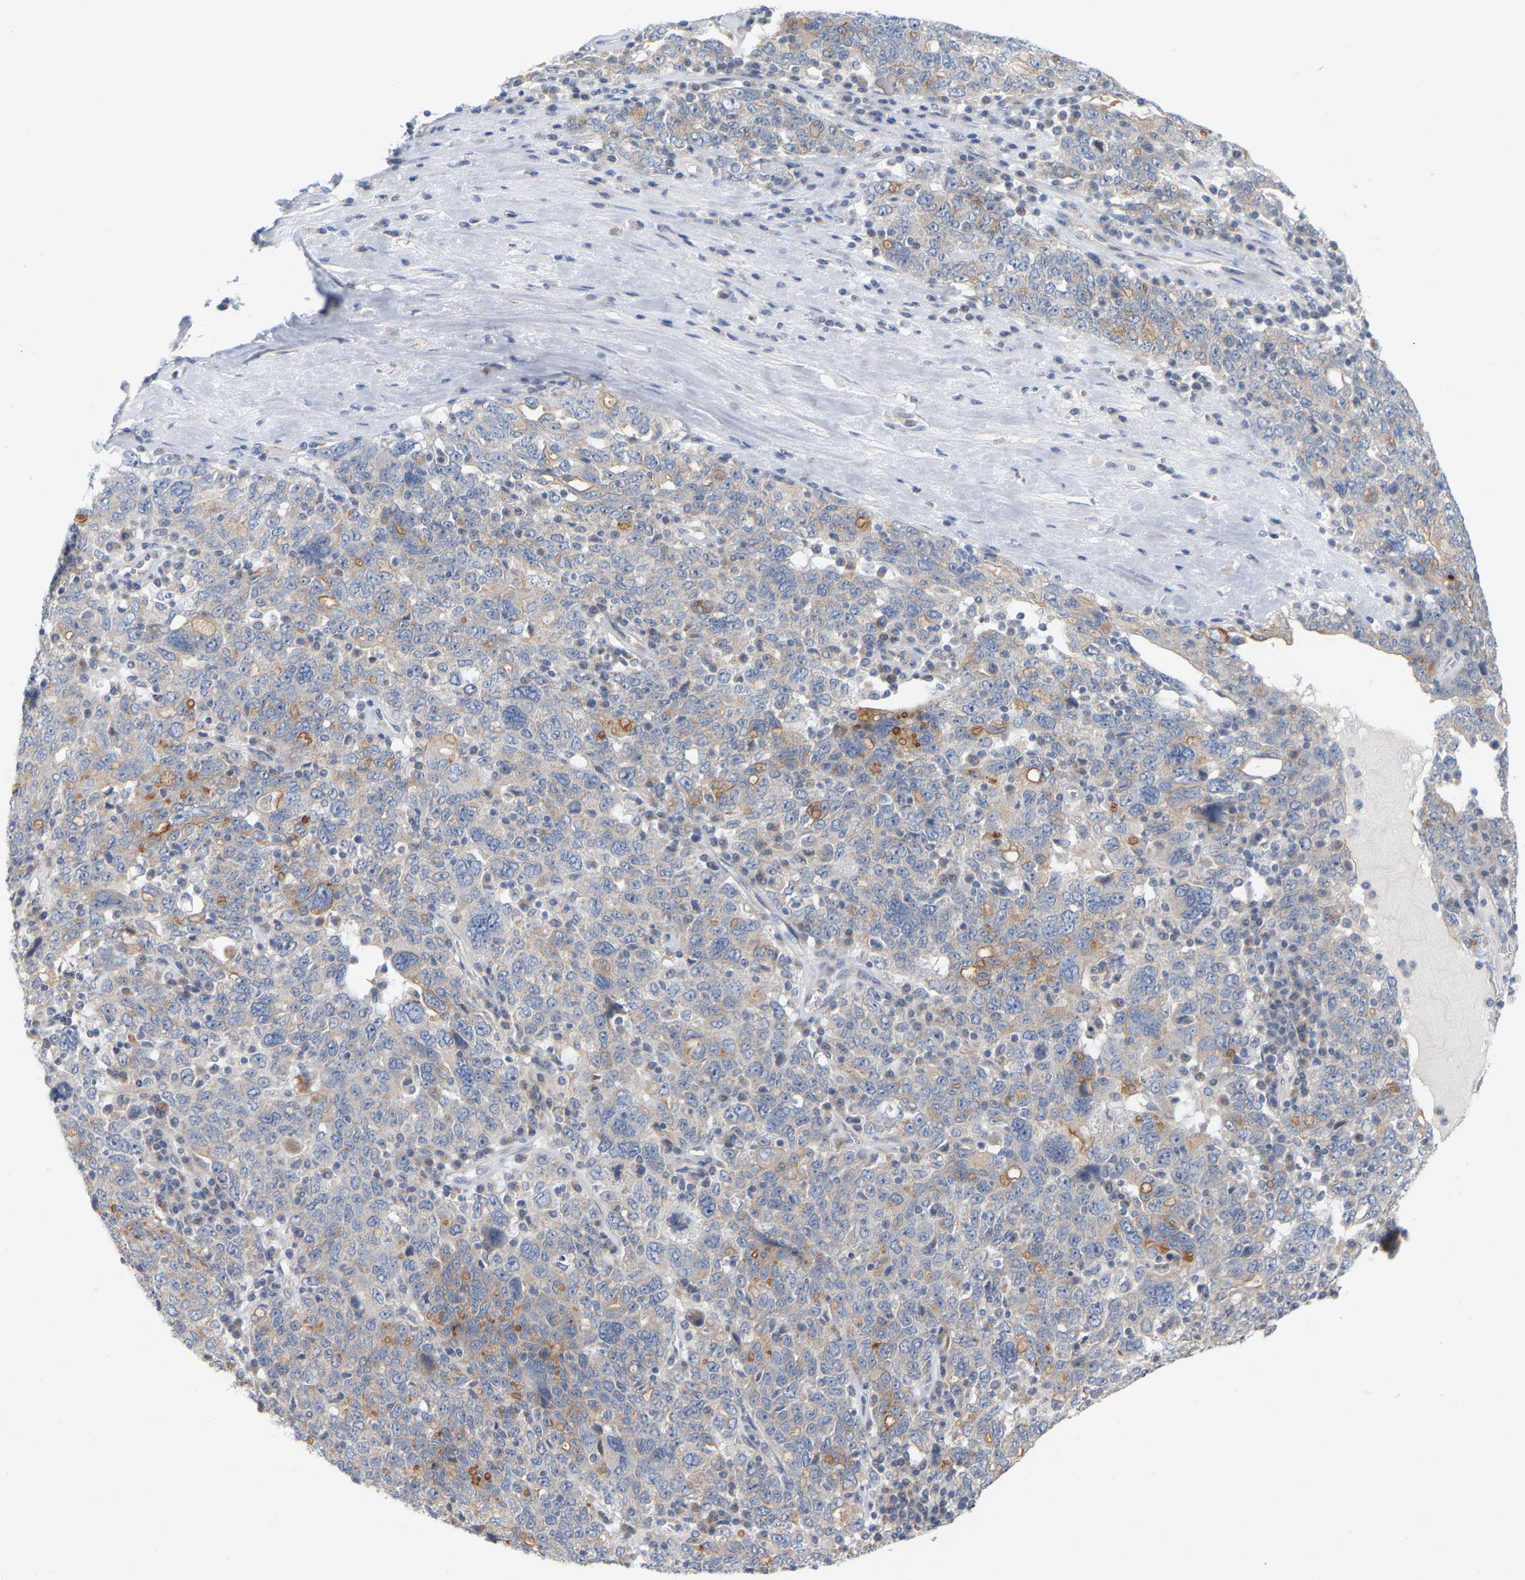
{"staining": {"intensity": "moderate", "quantity": "<25%", "location": "cytoplasmic/membranous"}, "tissue": "ovarian cancer", "cell_type": "Tumor cells", "image_type": "cancer", "snomed": [{"axis": "morphology", "description": "Carcinoma, endometroid"}, {"axis": "topography", "description": "Ovary"}], "caption": "Immunohistochemical staining of ovarian cancer (endometroid carcinoma) reveals low levels of moderate cytoplasmic/membranous expression in about <25% of tumor cells.", "gene": "MINDY4", "patient": {"sex": "female", "age": 62}}